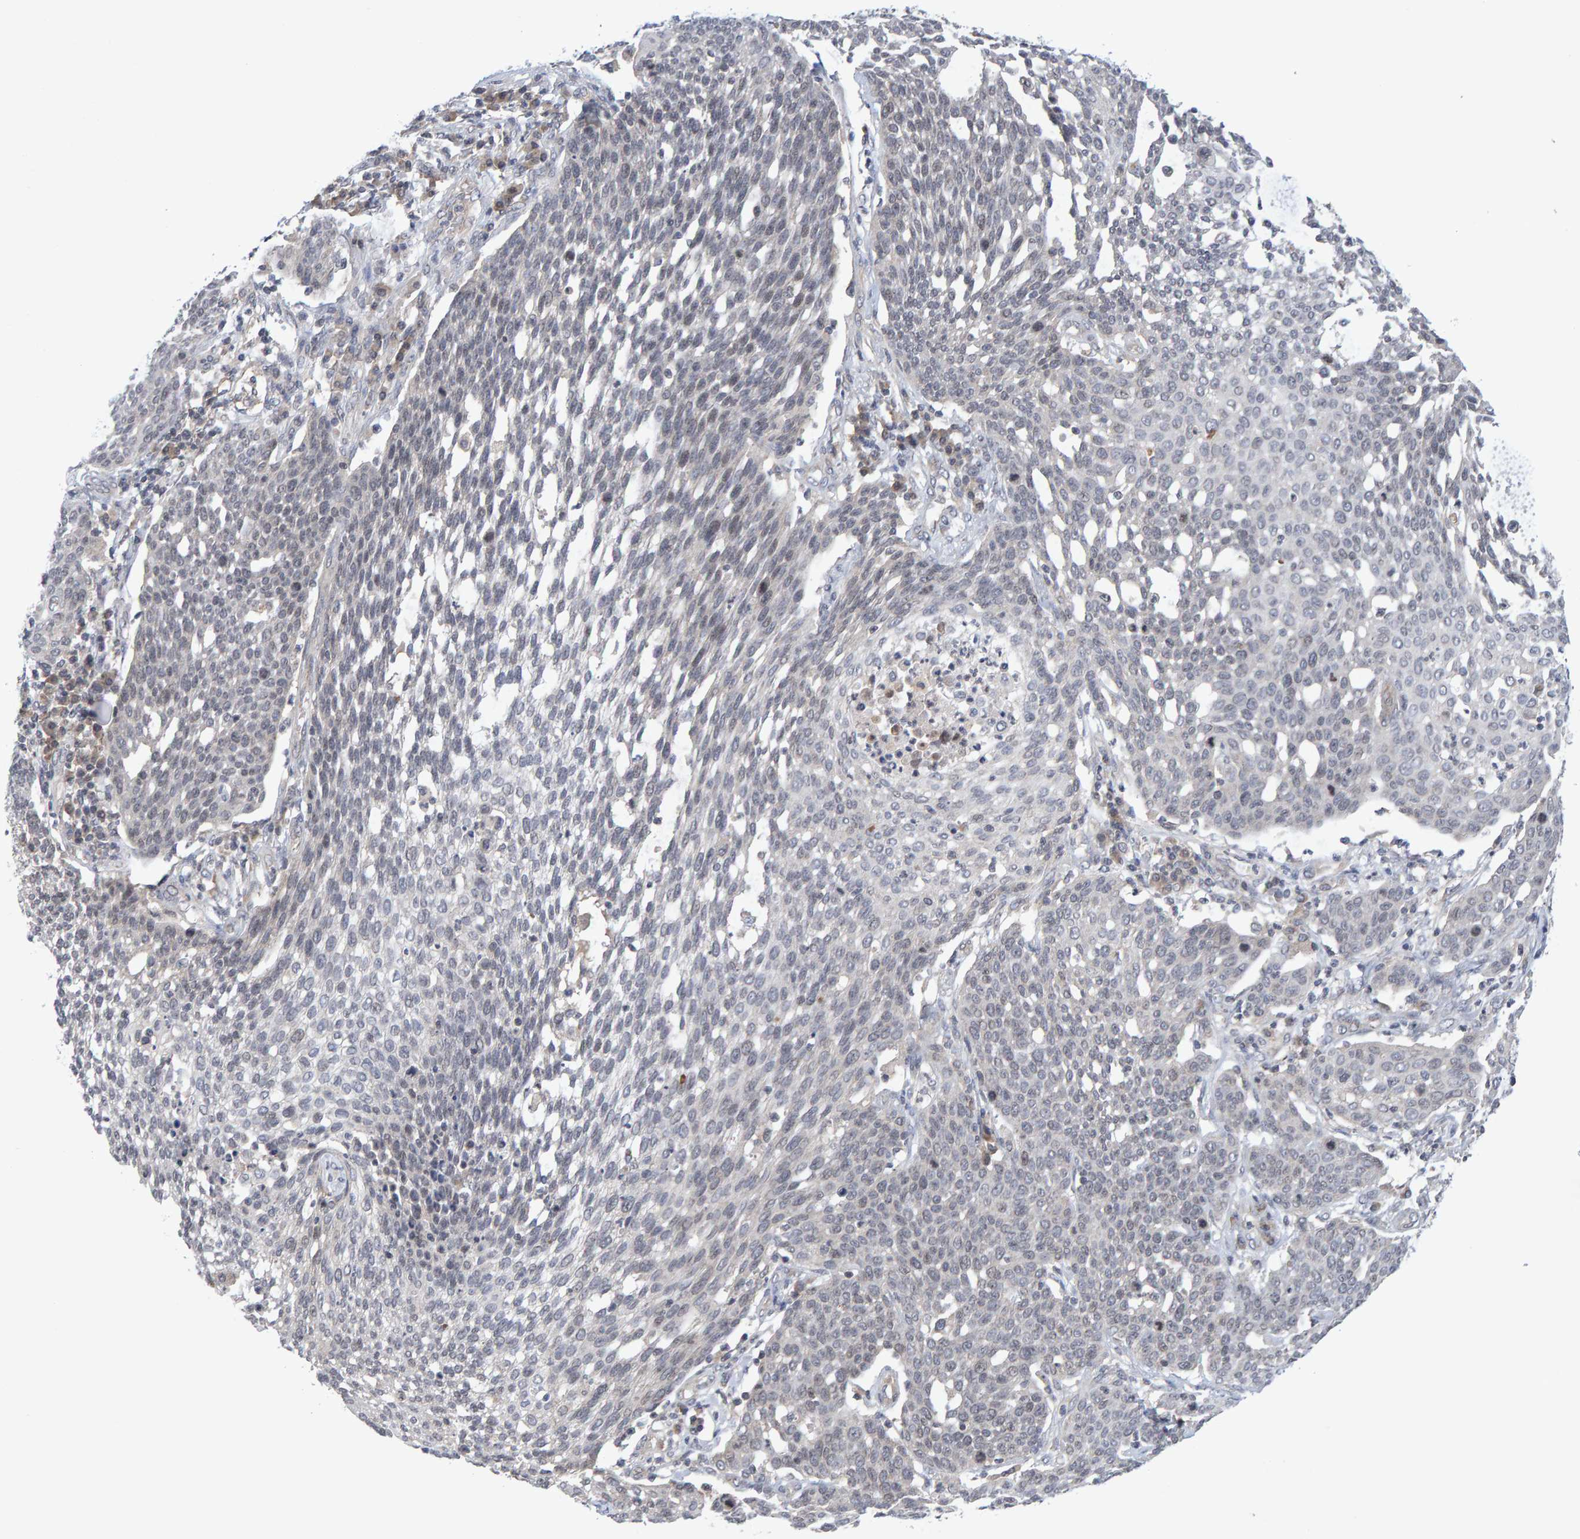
{"staining": {"intensity": "negative", "quantity": "none", "location": "none"}, "tissue": "cervical cancer", "cell_type": "Tumor cells", "image_type": "cancer", "snomed": [{"axis": "morphology", "description": "Squamous cell carcinoma, NOS"}, {"axis": "topography", "description": "Cervix"}], "caption": "IHC histopathology image of neoplastic tissue: cervical cancer stained with DAB reveals no significant protein positivity in tumor cells.", "gene": "CDH2", "patient": {"sex": "female", "age": 34}}